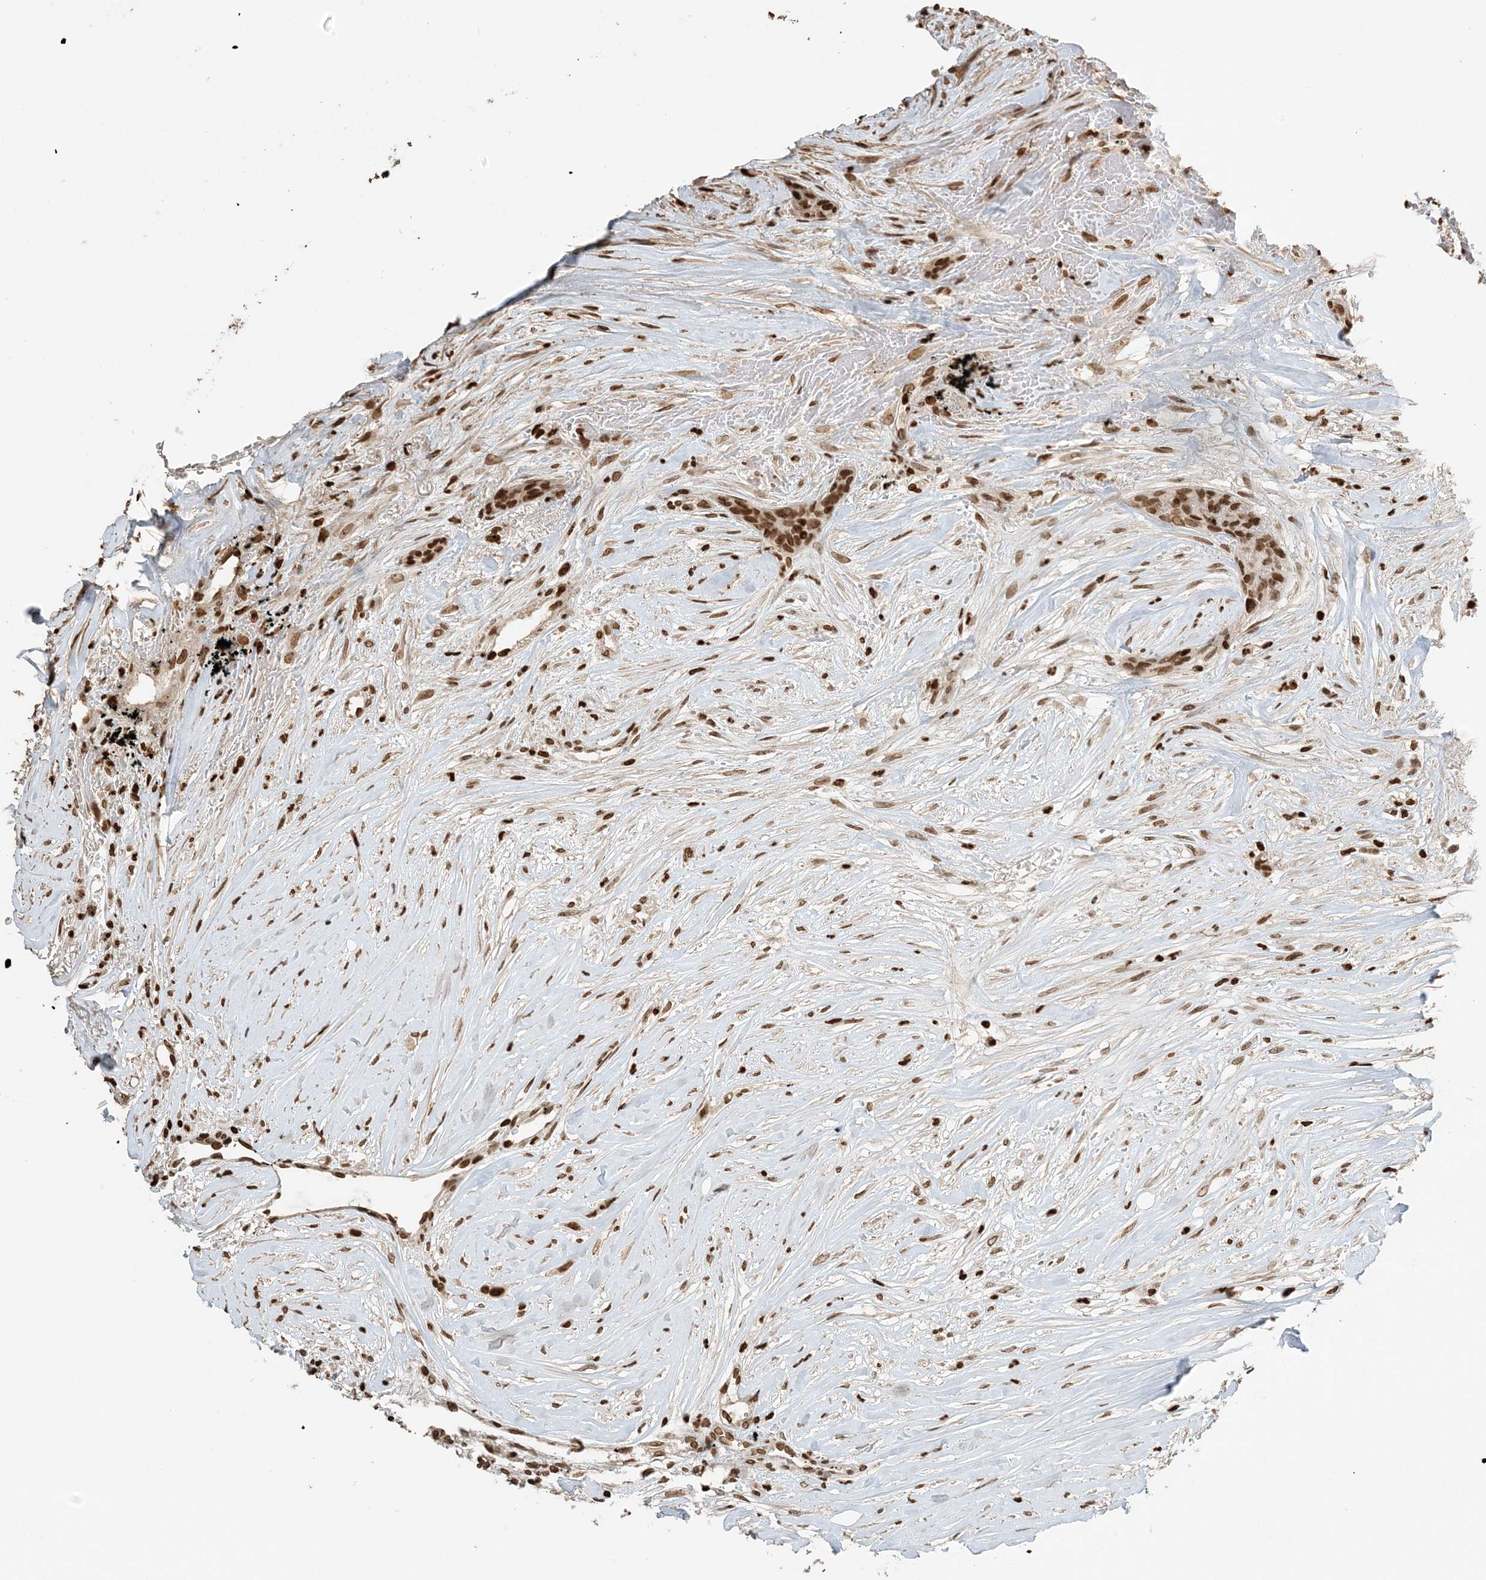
{"staining": {"intensity": "moderate", "quantity": ">75%", "location": "nuclear"}, "tissue": "breast cancer", "cell_type": "Tumor cells", "image_type": "cancer", "snomed": [{"axis": "morphology", "description": "Lobular carcinoma"}, {"axis": "topography", "description": "Breast"}], "caption": "Protein staining demonstrates moderate nuclear staining in approximately >75% of tumor cells in breast cancer (lobular carcinoma).", "gene": "H3-3B", "patient": {"sex": "female", "age": 51}}